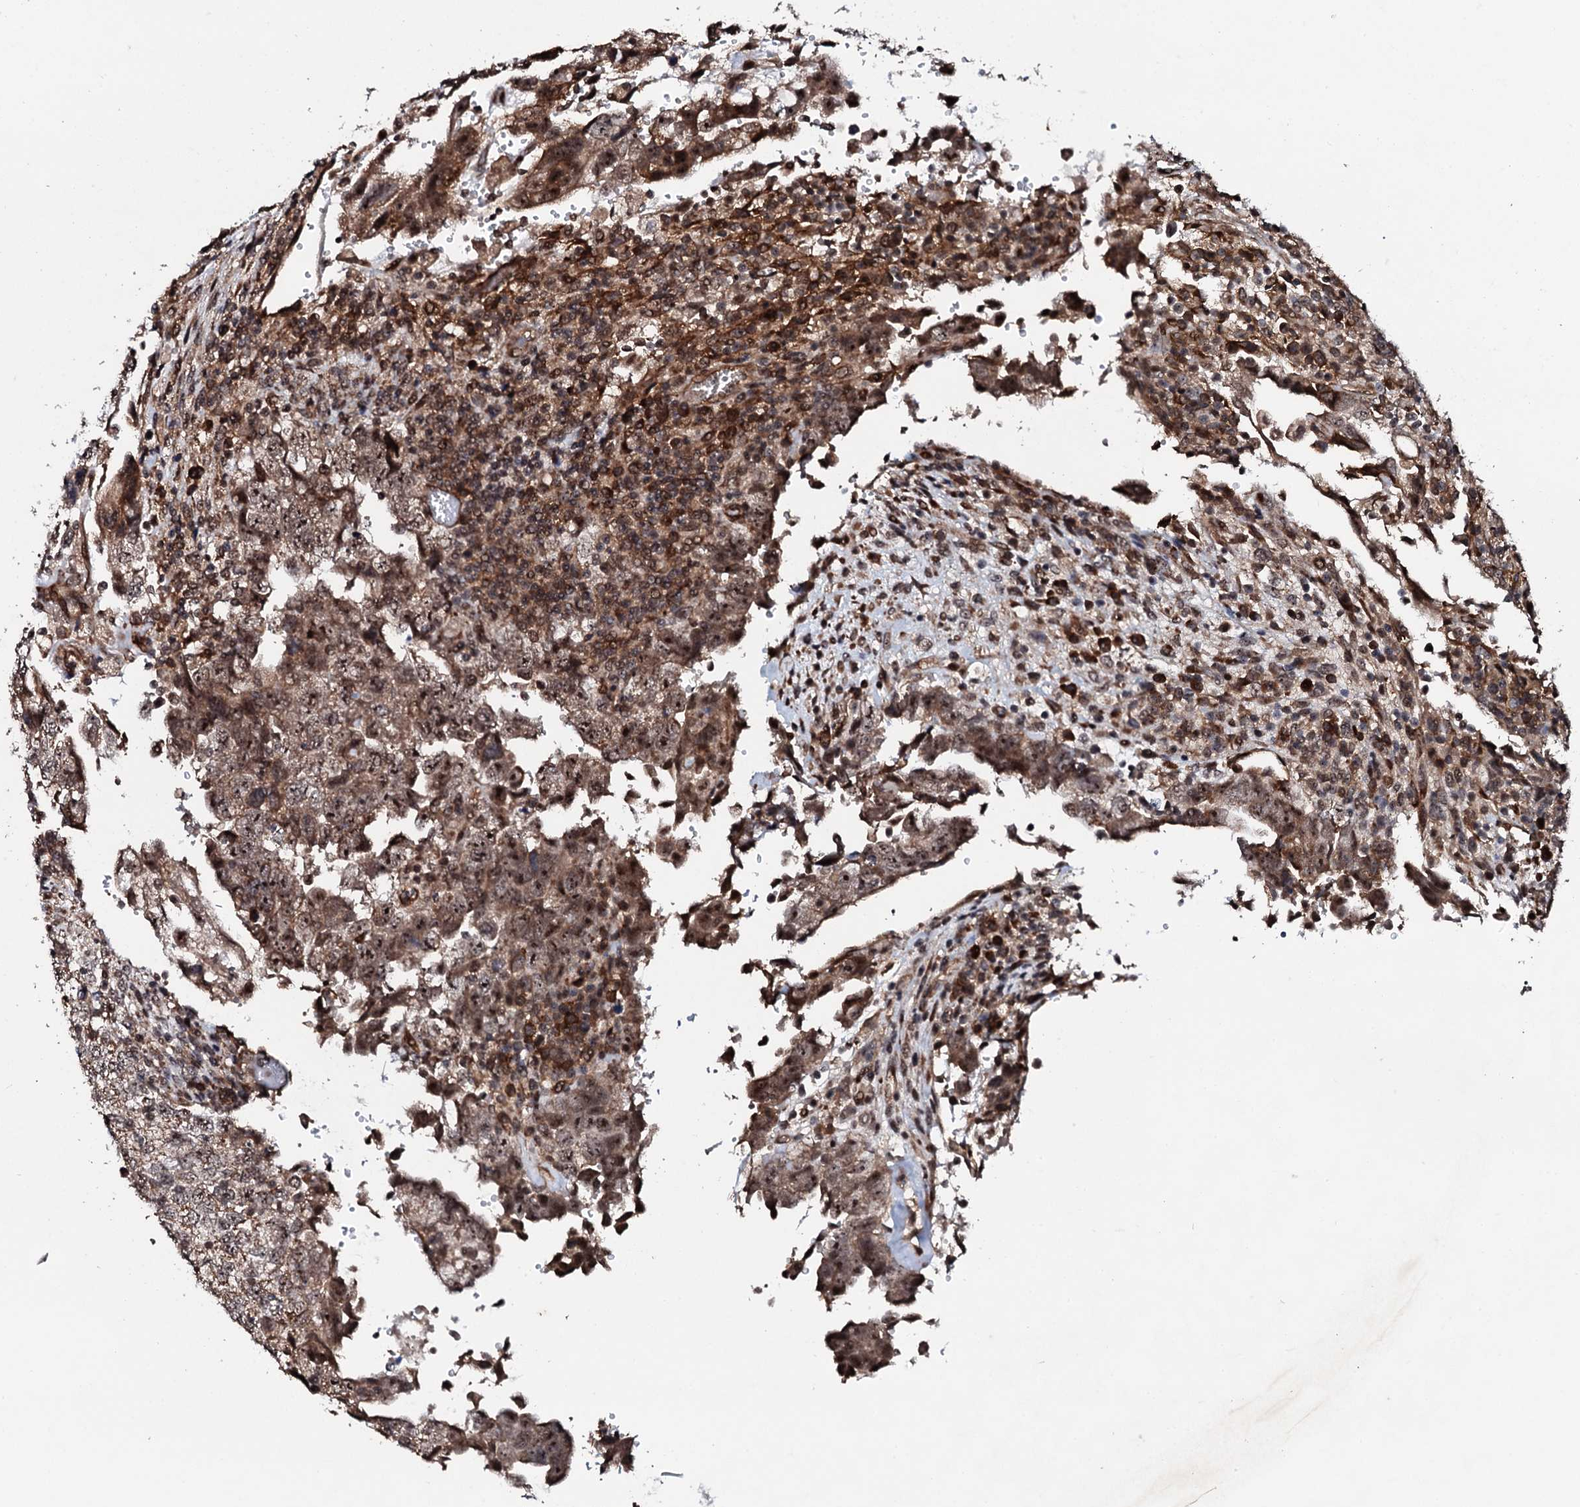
{"staining": {"intensity": "moderate", "quantity": ">75%", "location": "cytoplasmic/membranous,nuclear"}, "tissue": "testis cancer", "cell_type": "Tumor cells", "image_type": "cancer", "snomed": [{"axis": "morphology", "description": "Carcinoma, Embryonal, NOS"}, {"axis": "topography", "description": "Testis"}], "caption": "Immunohistochemical staining of human testis cancer shows medium levels of moderate cytoplasmic/membranous and nuclear expression in about >75% of tumor cells. The staining was performed using DAB (3,3'-diaminobenzidine), with brown indicating positive protein expression. Nuclei are stained blue with hematoxylin.", "gene": "FAM111A", "patient": {"sex": "male", "age": 37}}